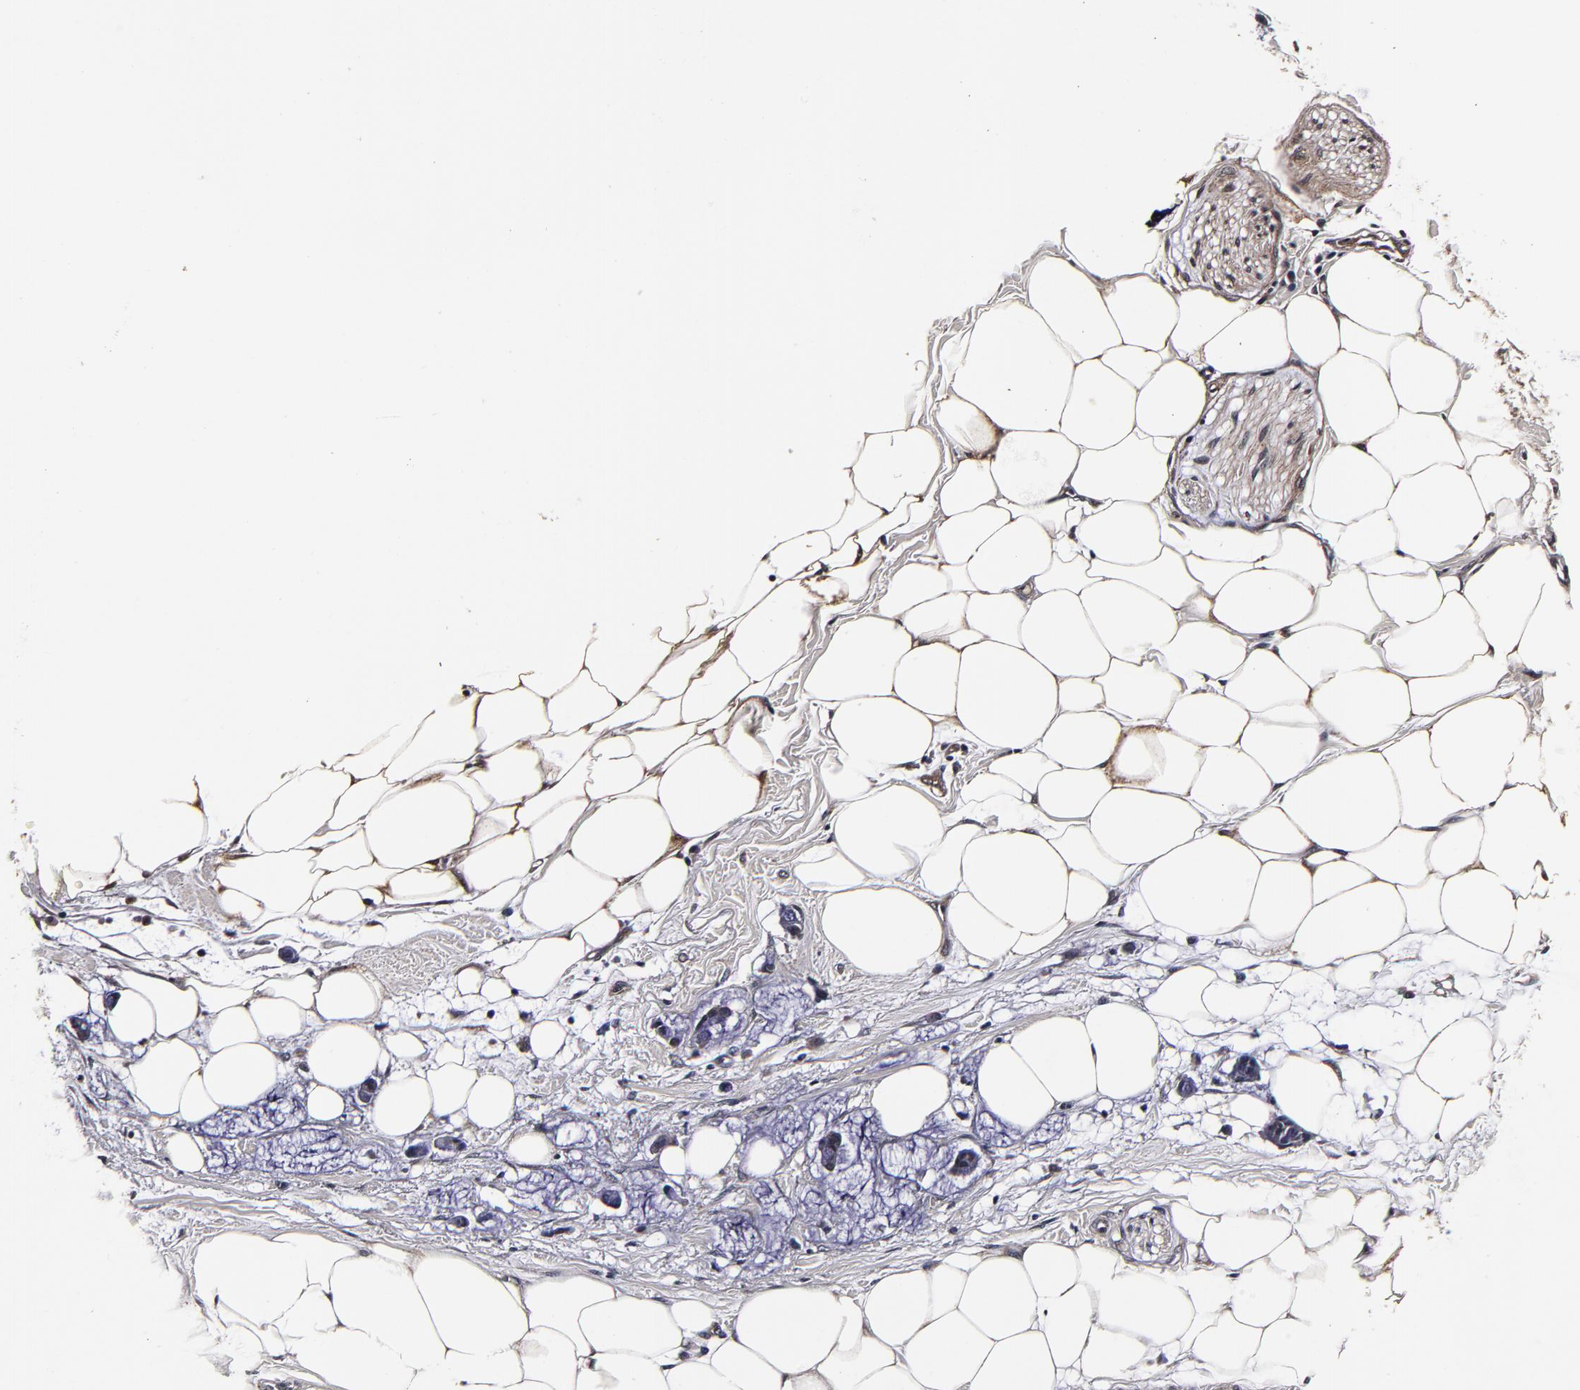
{"staining": {"intensity": "moderate", "quantity": "25%-75%", "location": "cytoplasmic/membranous"}, "tissue": "adipose tissue", "cell_type": "Adipocytes", "image_type": "normal", "snomed": [{"axis": "morphology", "description": "Normal tissue, NOS"}, {"axis": "morphology", "description": "Adenocarcinoma, NOS"}, {"axis": "topography", "description": "Colon"}, {"axis": "topography", "description": "Peripheral nerve tissue"}], "caption": "Adipocytes demonstrate medium levels of moderate cytoplasmic/membranous positivity in about 25%-75% of cells in normal adipose tissue.", "gene": "MMP15", "patient": {"sex": "male", "age": 14}}